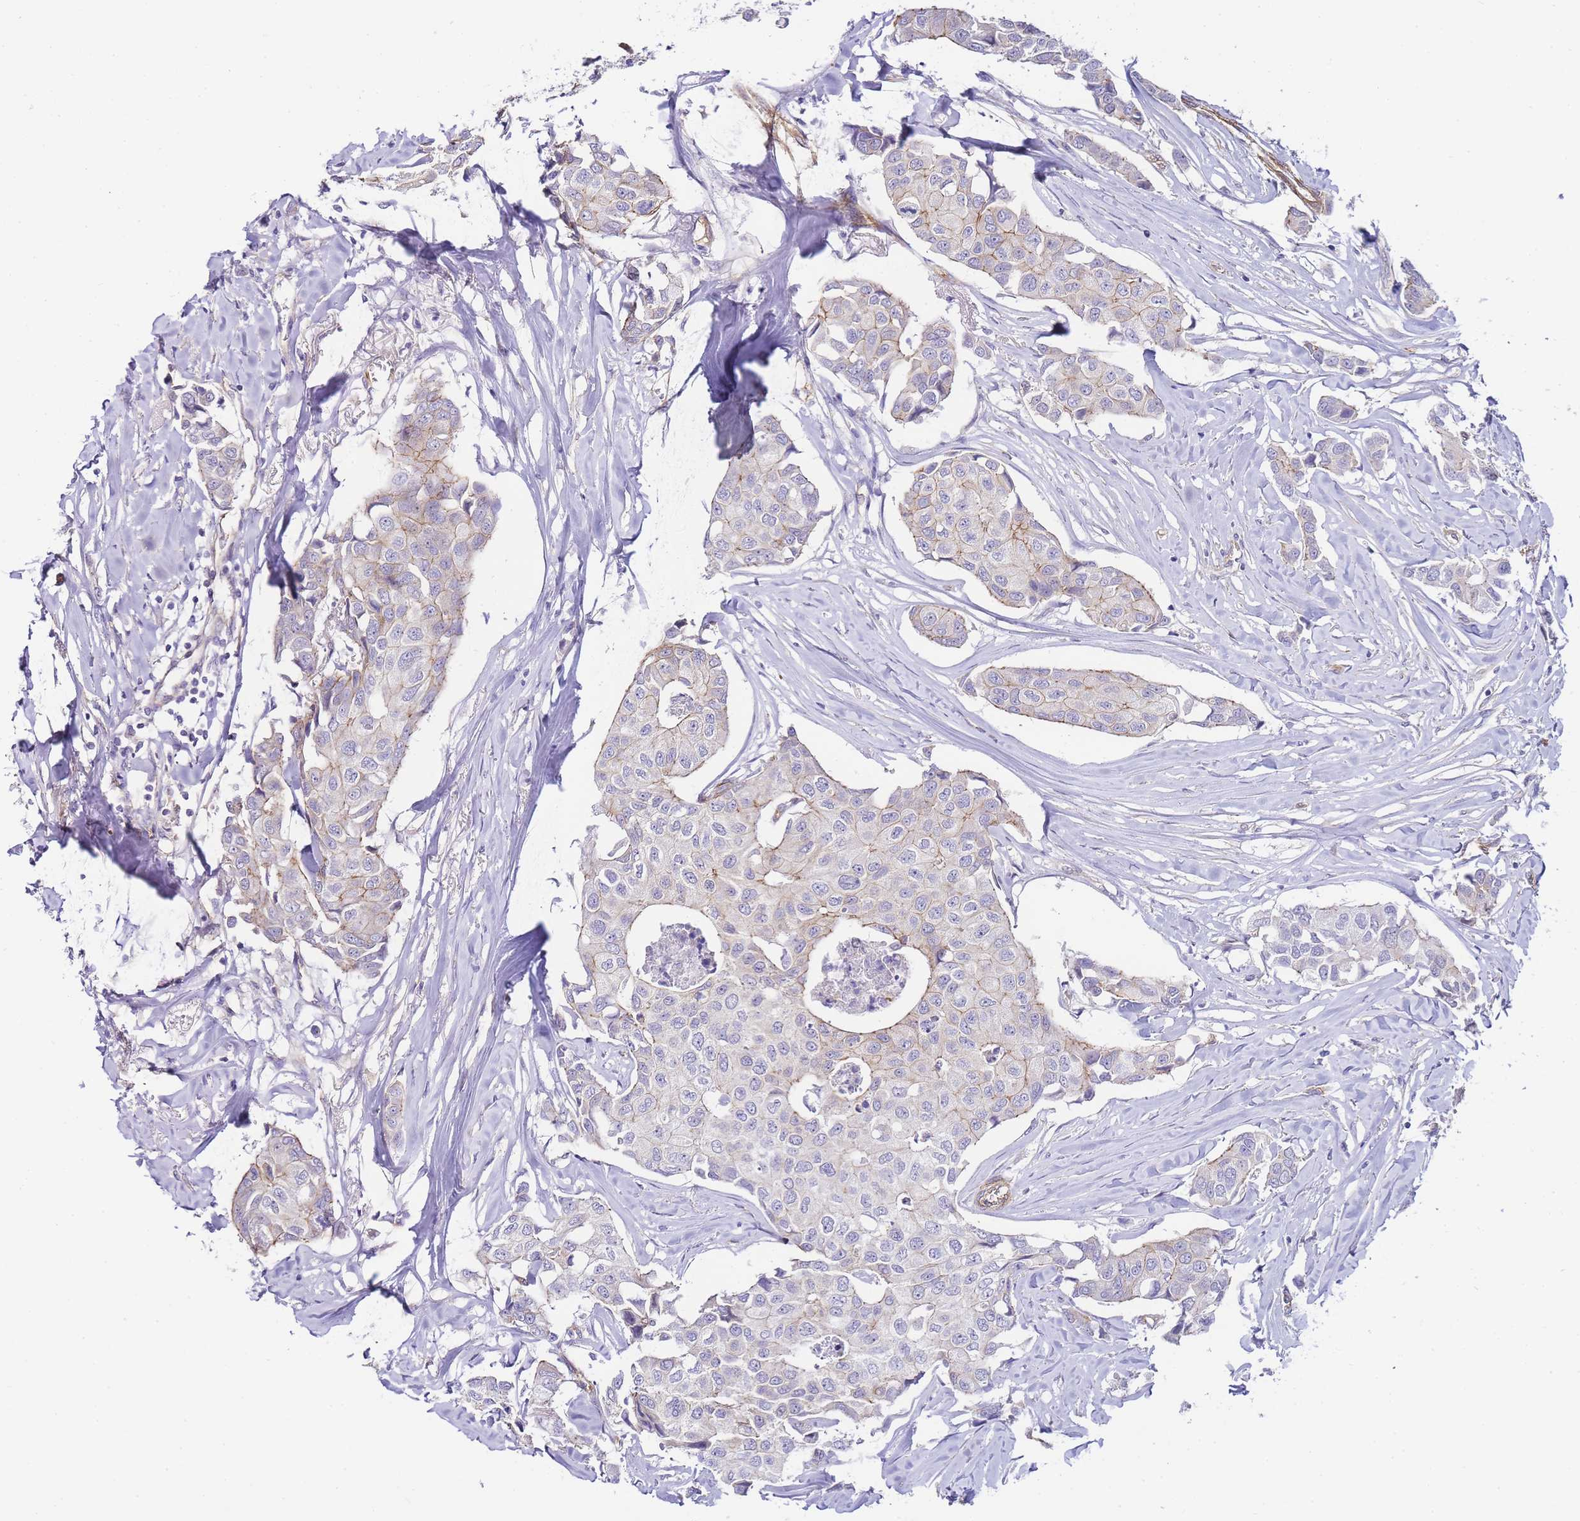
{"staining": {"intensity": "moderate", "quantity": "<25%", "location": "cytoplasmic/membranous"}, "tissue": "breast cancer", "cell_type": "Tumor cells", "image_type": "cancer", "snomed": [{"axis": "morphology", "description": "Duct carcinoma"}, {"axis": "topography", "description": "Breast"}], "caption": "IHC (DAB (3,3'-diaminobenzidine)) staining of human breast cancer demonstrates moderate cytoplasmic/membranous protein expression in approximately <25% of tumor cells. The staining was performed using DAB to visualize the protein expression in brown, while the nuclei were stained in blue with hematoxylin (Magnification: 20x).", "gene": "PDCD7", "patient": {"sex": "female", "age": 80}}